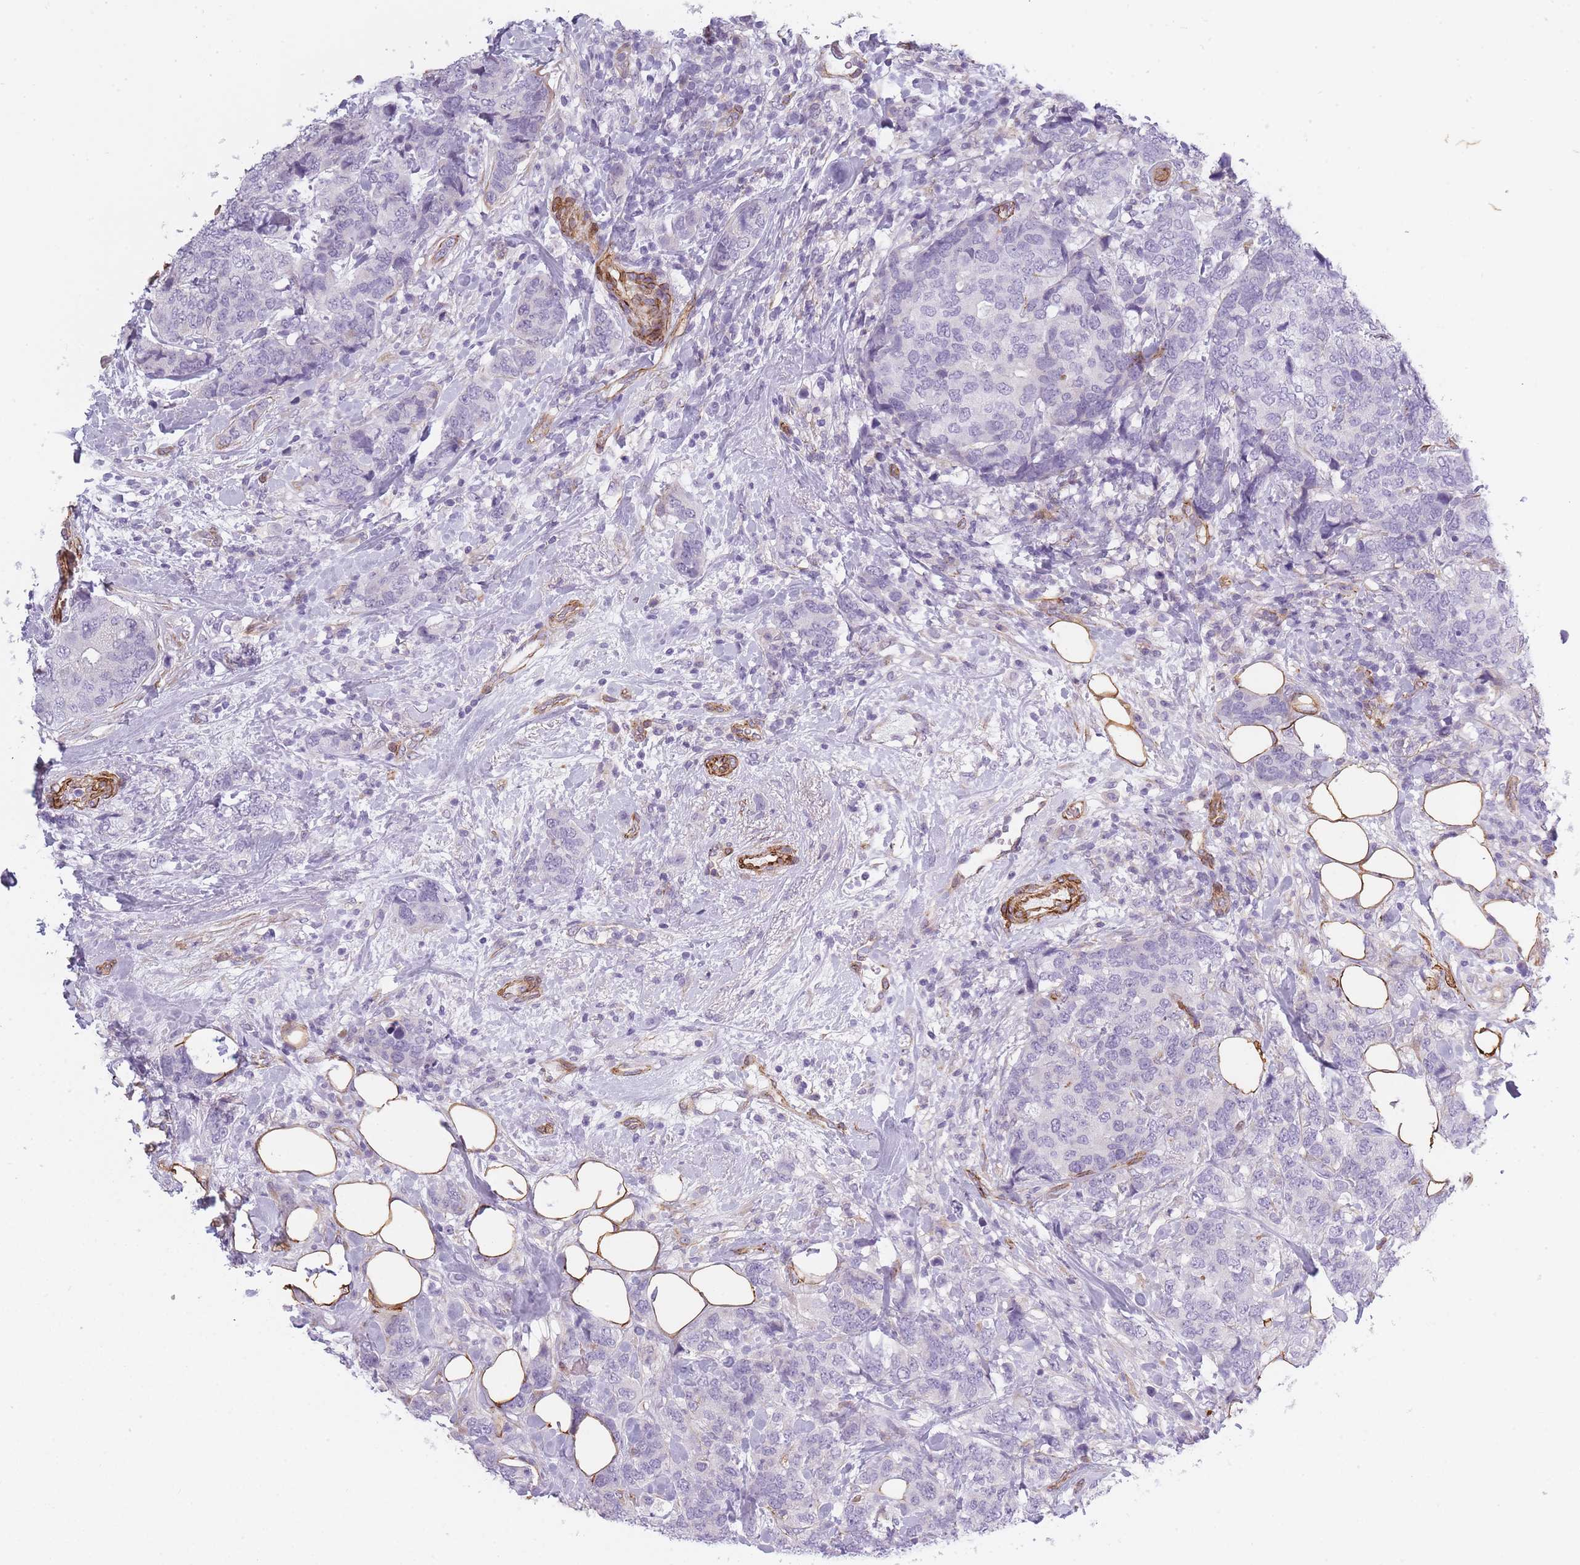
{"staining": {"intensity": "negative", "quantity": "none", "location": "none"}, "tissue": "breast cancer", "cell_type": "Tumor cells", "image_type": "cancer", "snomed": [{"axis": "morphology", "description": "Lobular carcinoma"}, {"axis": "topography", "description": "Breast"}], "caption": "This is a photomicrograph of immunohistochemistry staining of breast lobular carcinoma, which shows no expression in tumor cells.", "gene": "OR6B3", "patient": {"sex": "female", "age": 59}}